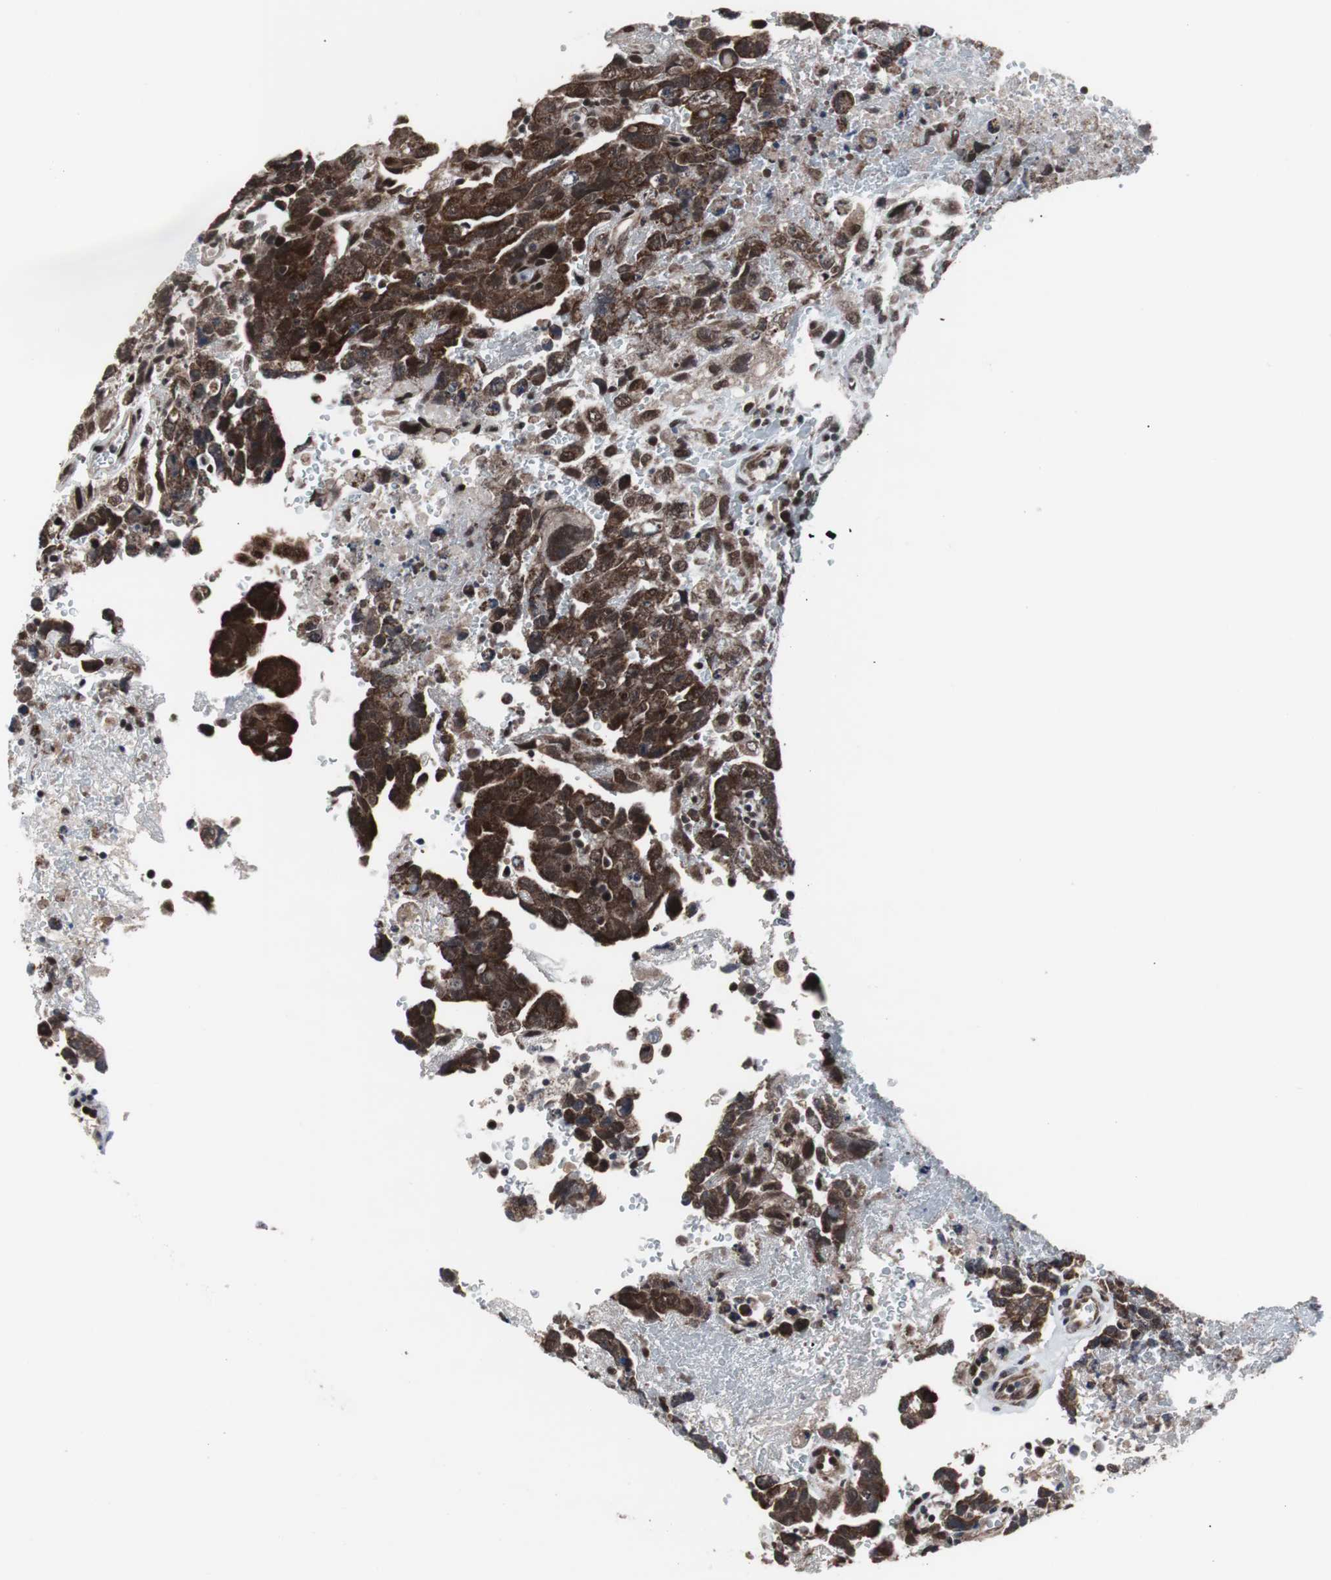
{"staining": {"intensity": "strong", "quantity": ">75%", "location": "cytoplasmic/membranous,nuclear"}, "tissue": "testis cancer", "cell_type": "Tumor cells", "image_type": "cancer", "snomed": [{"axis": "morphology", "description": "Carcinoma, Embryonal, NOS"}, {"axis": "topography", "description": "Testis"}], "caption": "Testis cancer (embryonal carcinoma) tissue exhibits strong cytoplasmic/membranous and nuclear expression in about >75% of tumor cells", "gene": "GTF2F2", "patient": {"sex": "male", "age": 28}}